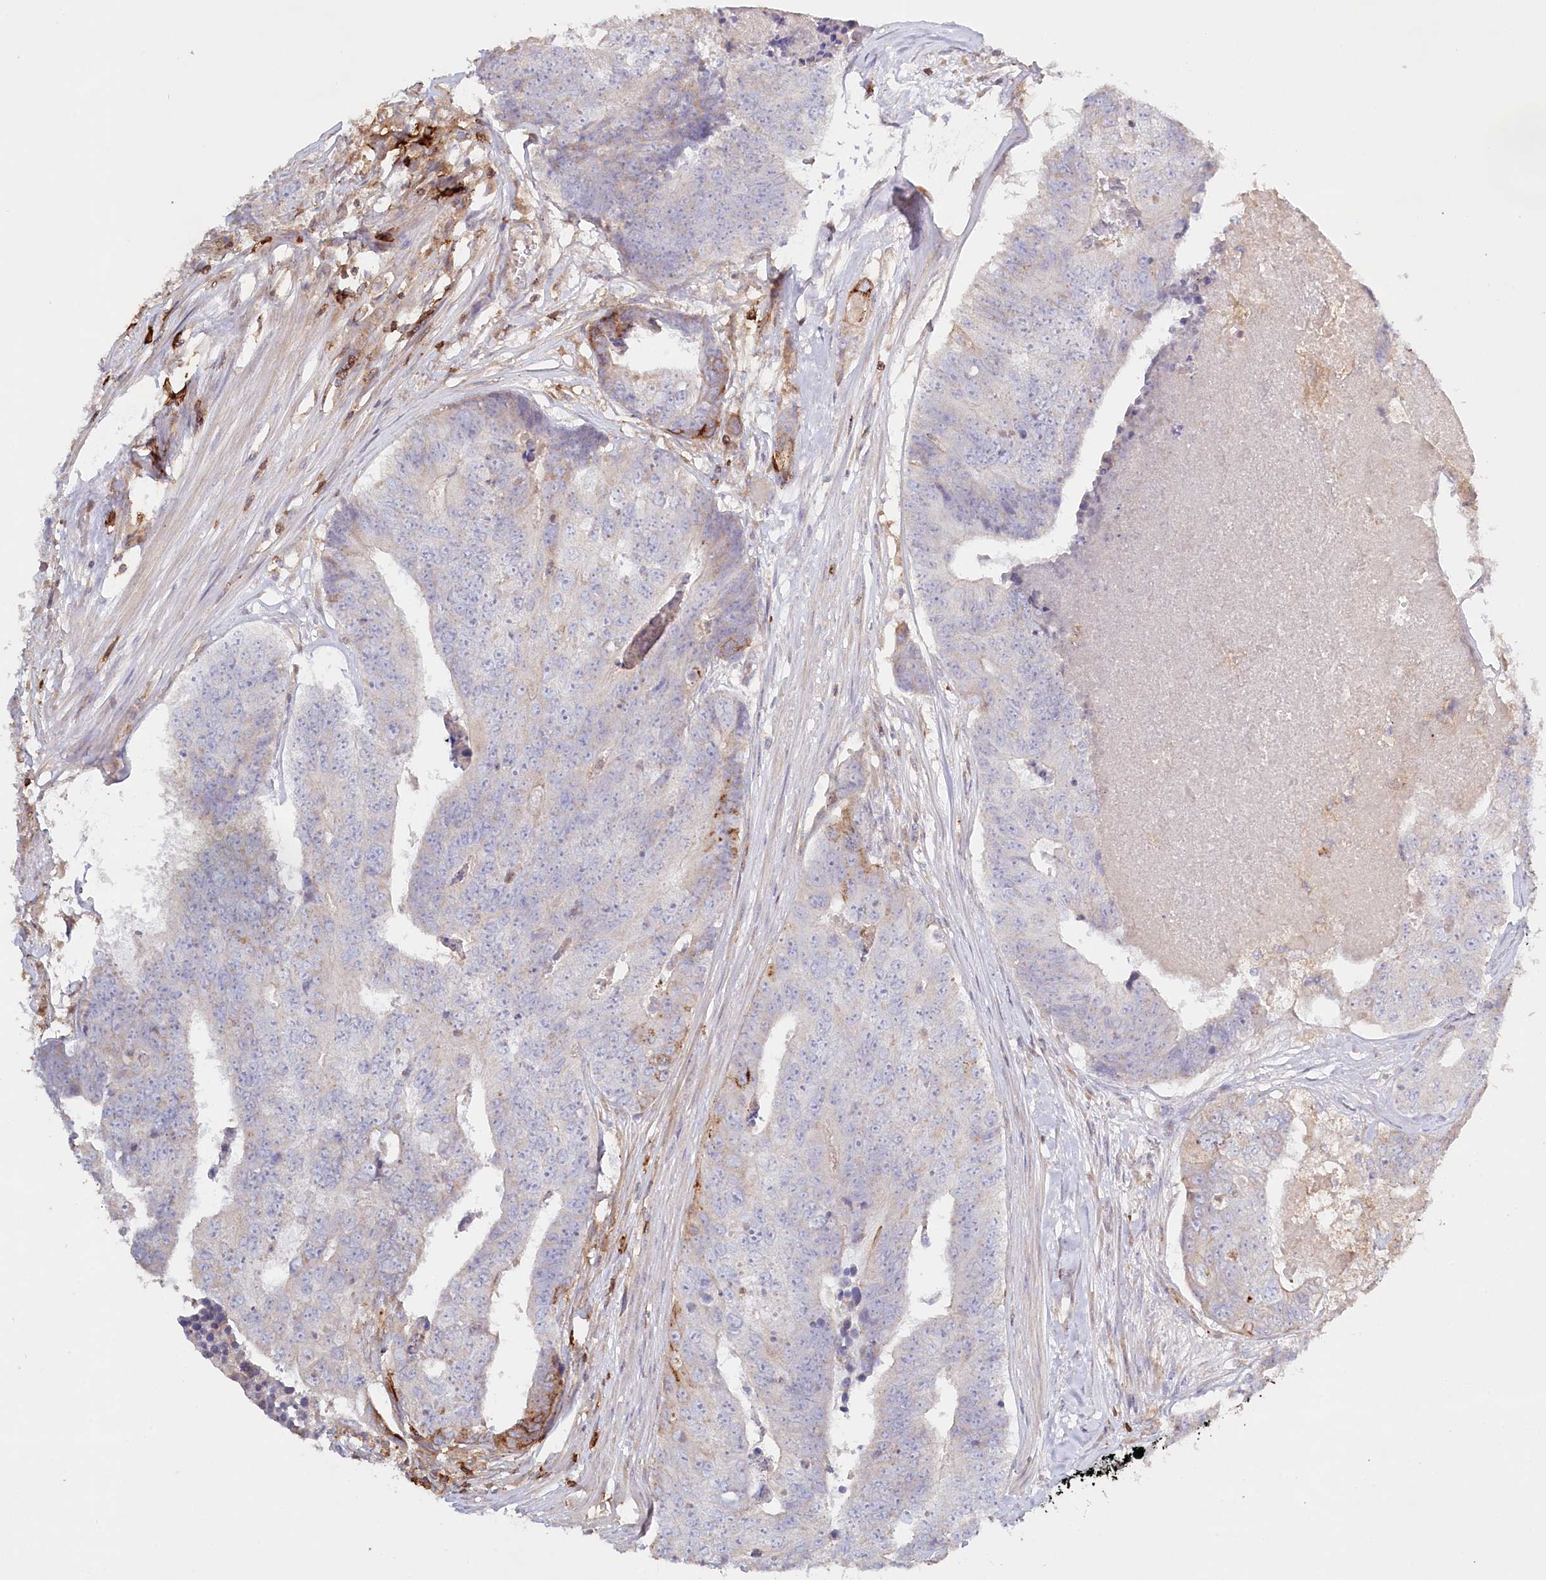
{"staining": {"intensity": "moderate", "quantity": "<25%", "location": "cytoplasmic/membranous"}, "tissue": "colorectal cancer", "cell_type": "Tumor cells", "image_type": "cancer", "snomed": [{"axis": "morphology", "description": "Adenocarcinoma, NOS"}, {"axis": "topography", "description": "Colon"}], "caption": "Colorectal cancer tissue exhibits moderate cytoplasmic/membranous staining in about <25% of tumor cells, visualized by immunohistochemistry.", "gene": "RBP5", "patient": {"sex": "female", "age": 67}}